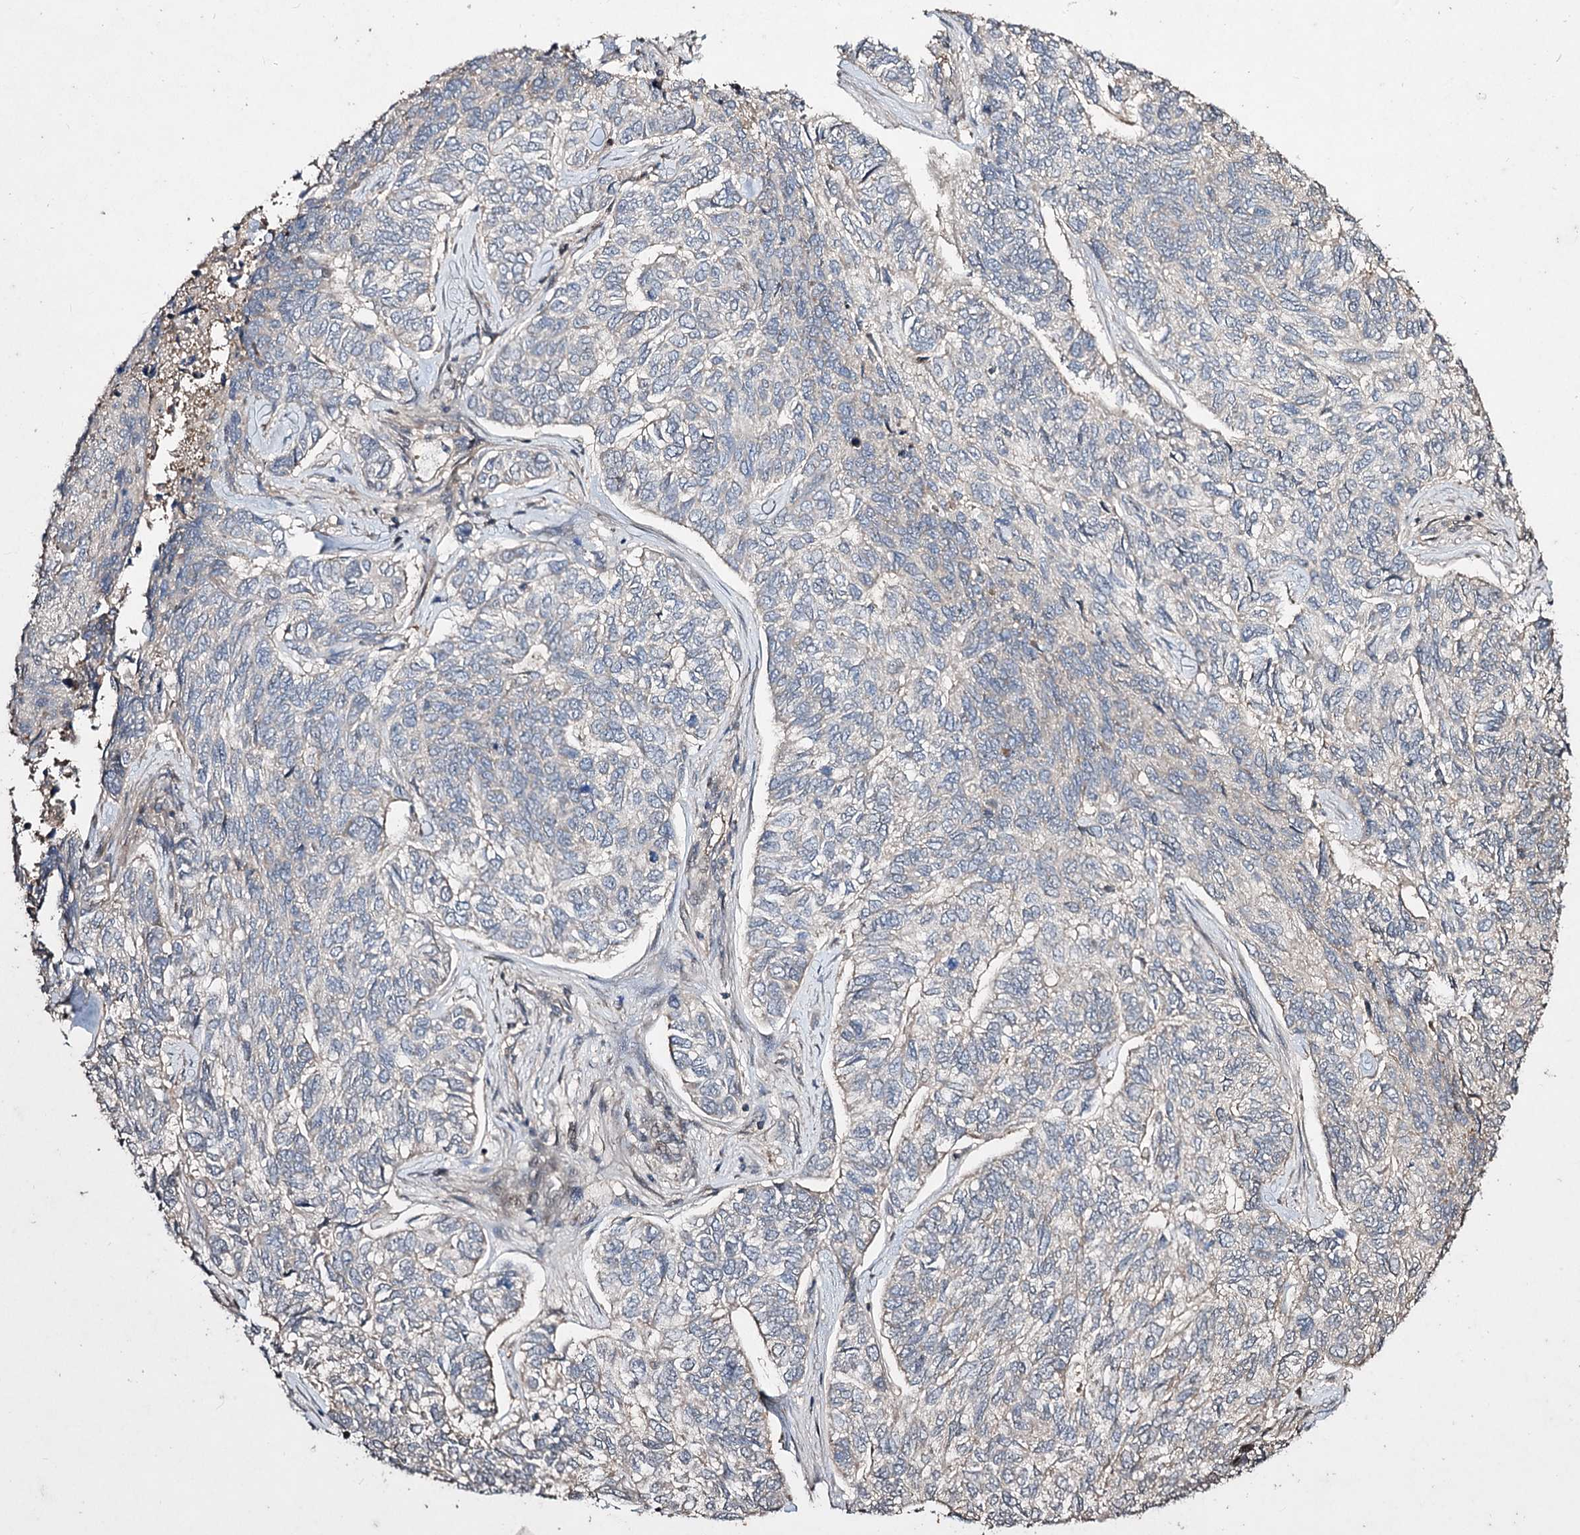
{"staining": {"intensity": "negative", "quantity": "none", "location": "none"}, "tissue": "skin cancer", "cell_type": "Tumor cells", "image_type": "cancer", "snomed": [{"axis": "morphology", "description": "Basal cell carcinoma"}, {"axis": "topography", "description": "Skin"}], "caption": "This is a image of immunohistochemistry (IHC) staining of skin basal cell carcinoma, which shows no positivity in tumor cells.", "gene": "CPNE8", "patient": {"sex": "female", "age": 65}}